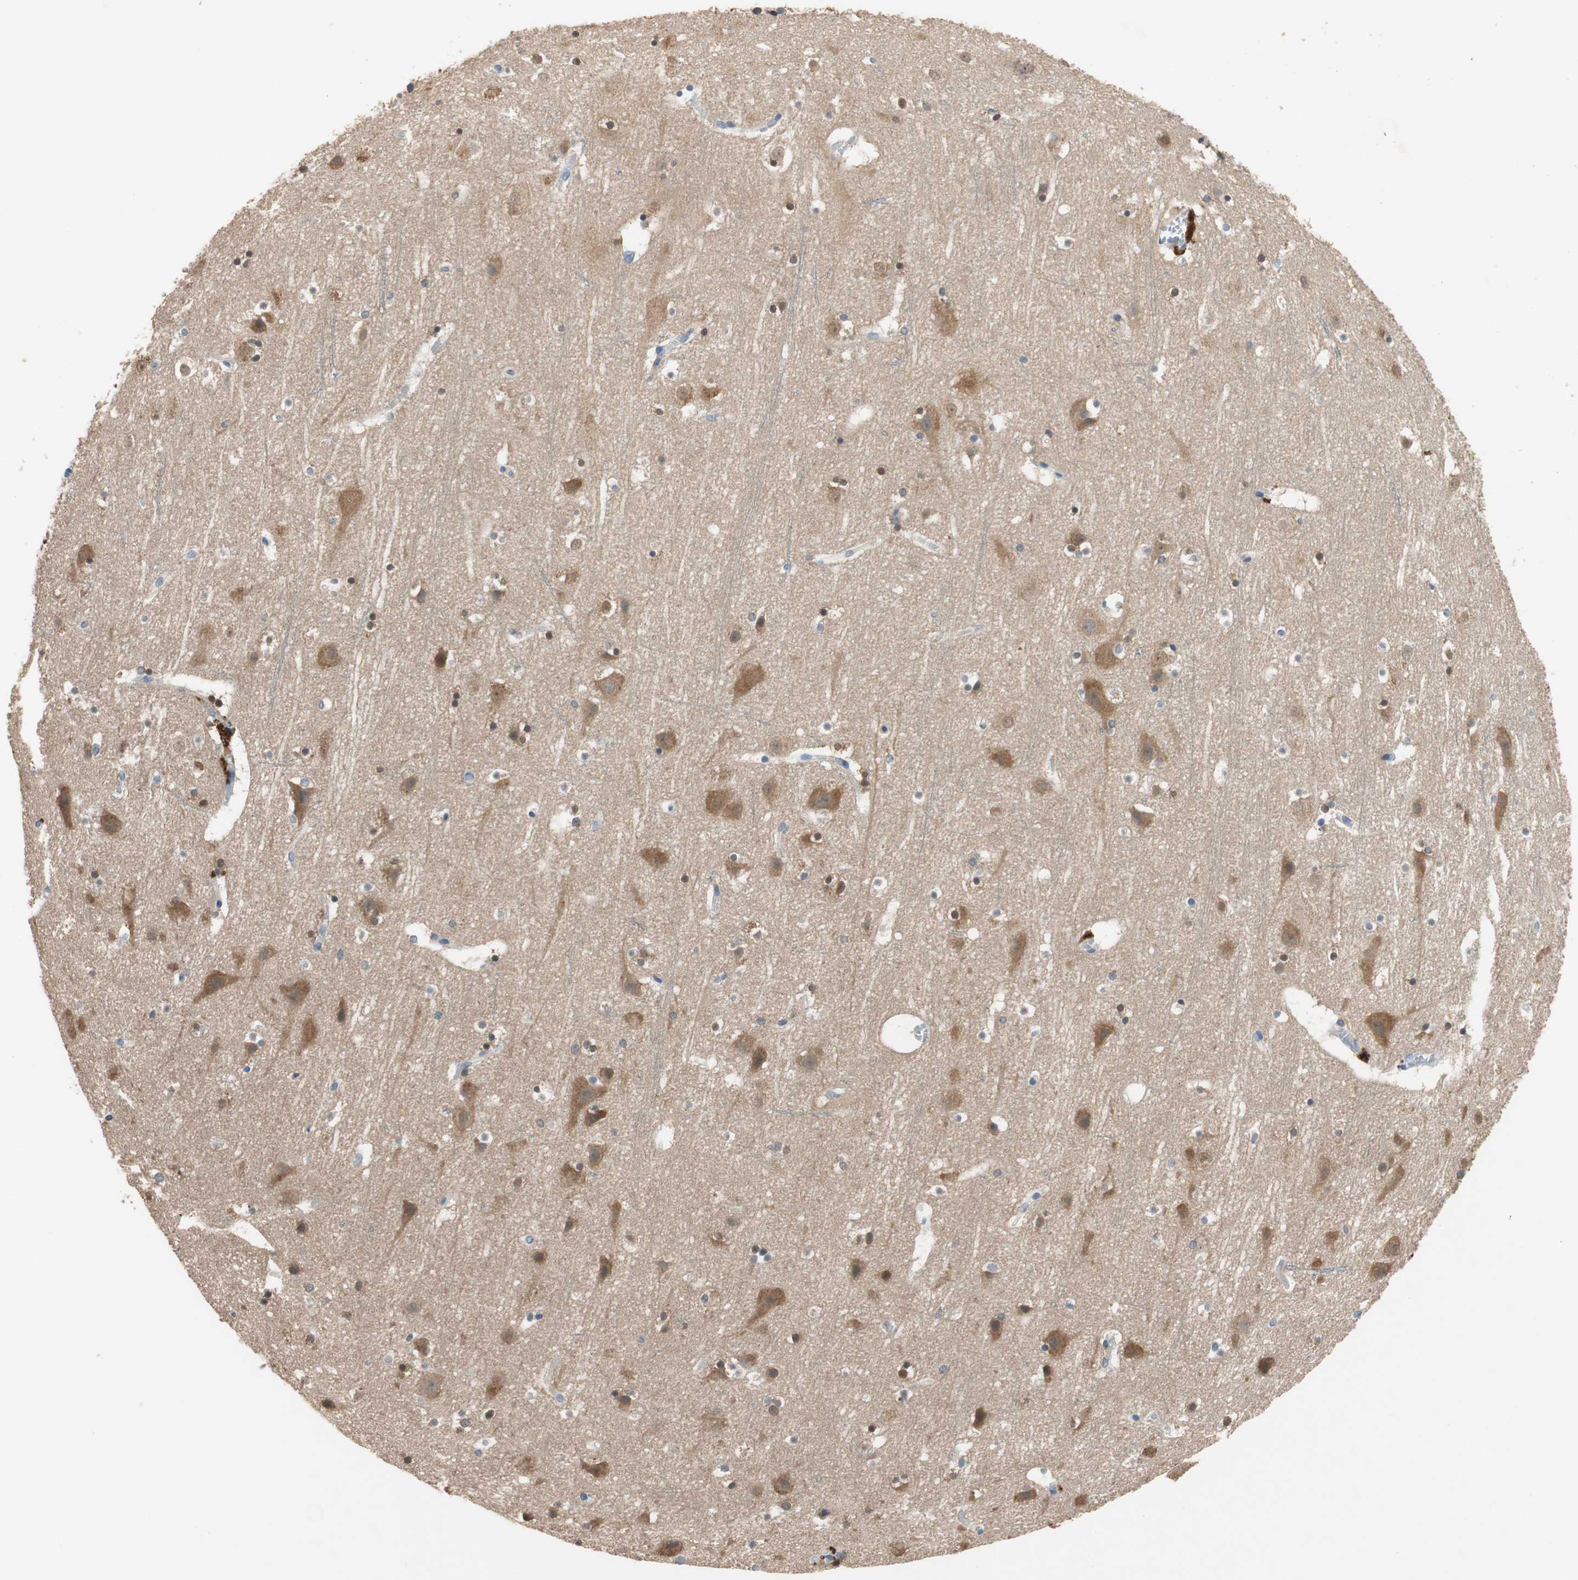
{"staining": {"intensity": "negative", "quantity": "none", "location": "none"}, "tissue": "cerebral cortex", "cell_type": "Endothelial cells", "image_type": "normal", "snomed": [{"axis": "morphology", "description": "Normal tissue, NOS"}, {"axis": "topography", "description": "Cerebral cortex"}], "caption": "High power microscopy micrograph of an IHC histopathology image of benign cerebral cortex, revealing no significant staining in endothelial cells. (DAB immunohistochemistry visualized using brightfield microscopy, high magnification).", "gene": "ADAP1", "patient": {"sex": "male", "age": 45}}